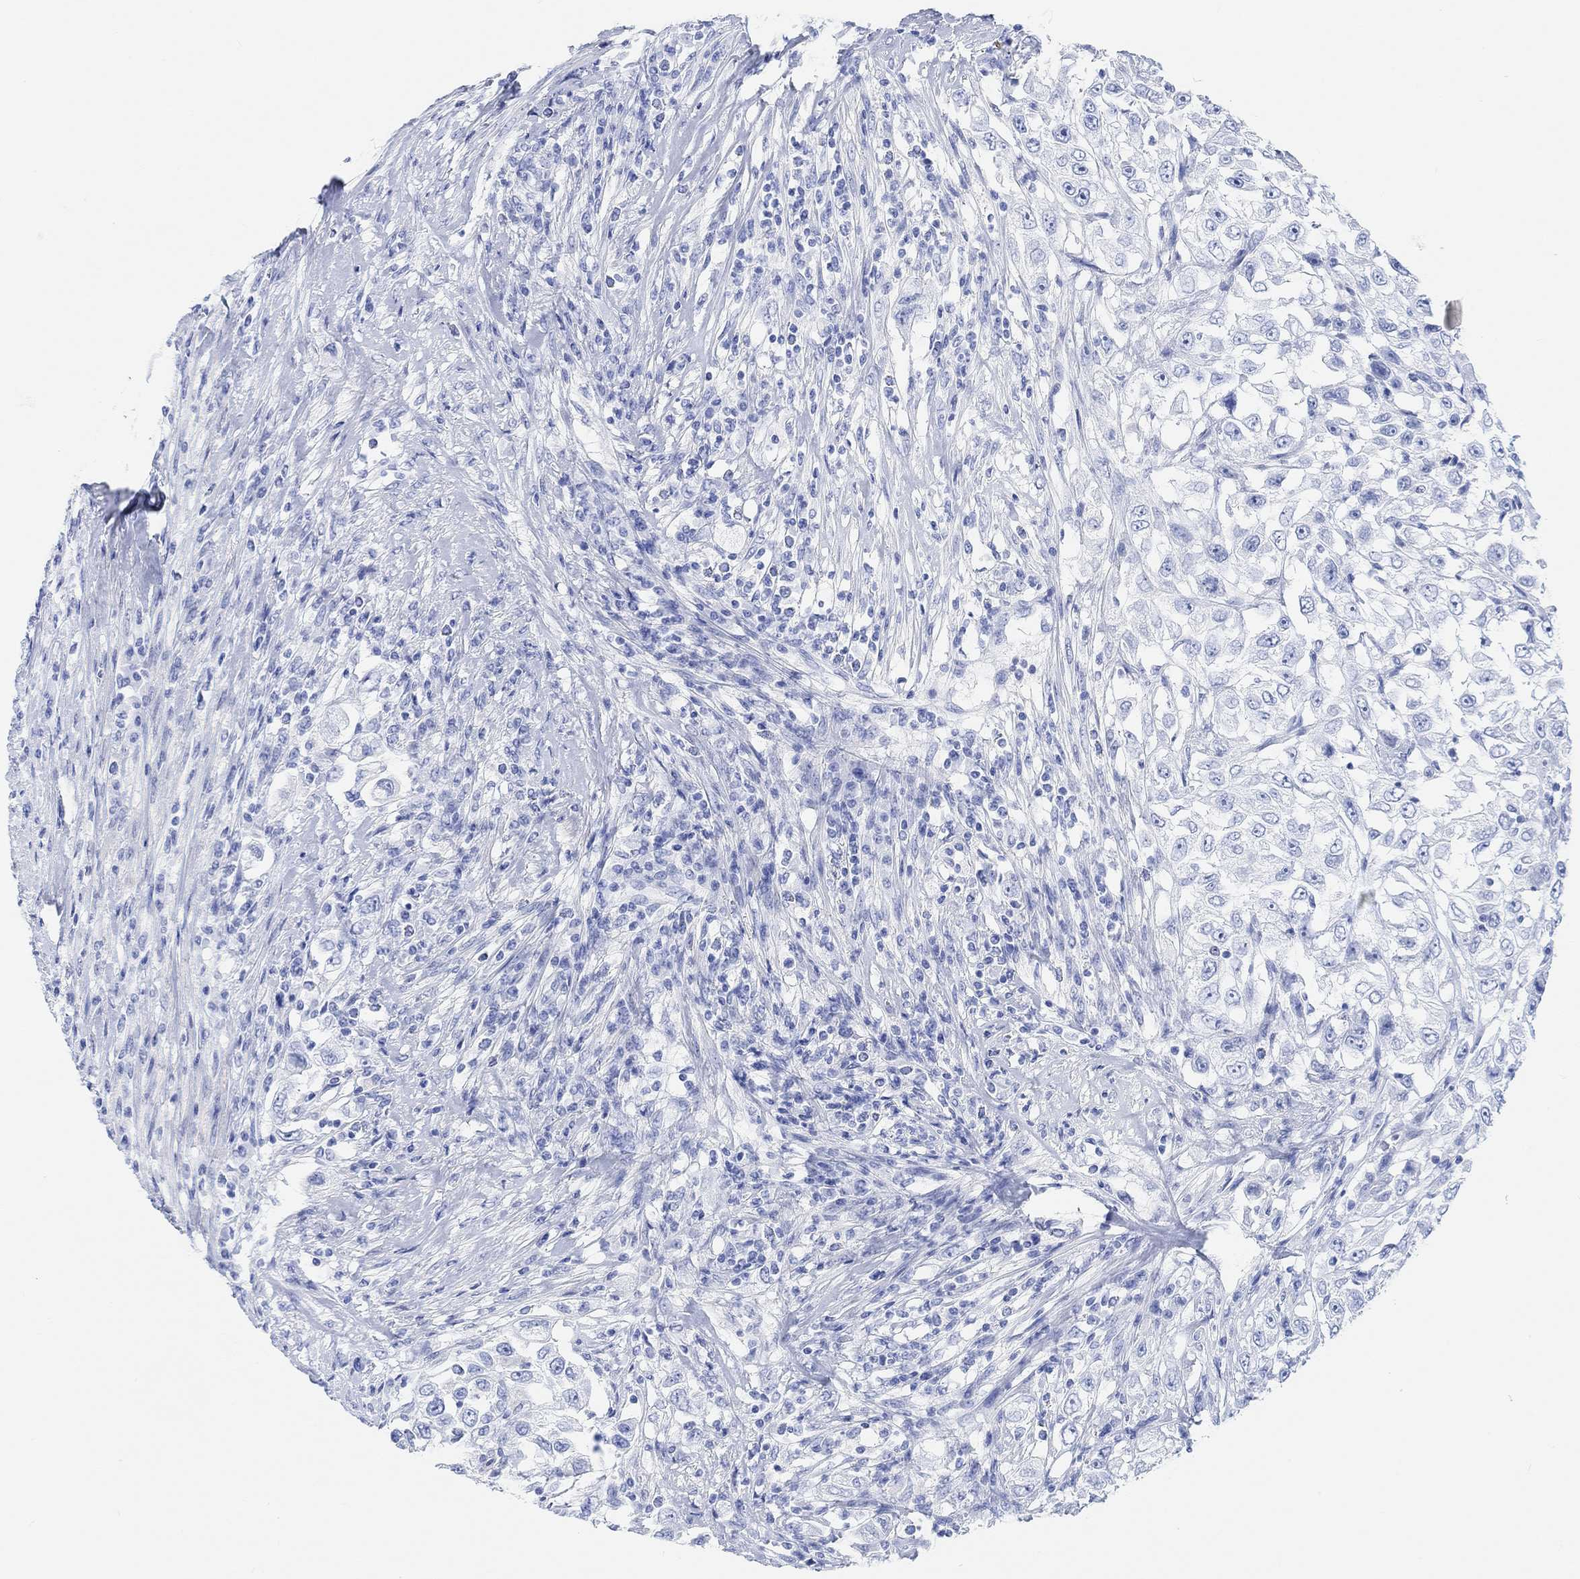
{"staining": {"intensity": "negative", "quantity": "none", "location": "none"}, "tissue": "urothelial cancer", "cell_type": "Tumor cells", "image_type": "cancer", "snomed": [{"axis": "morphology", "description": "Urothelial carcinoma, High grade"}, {"axis": "topography", "description": "Urinary bladder"}], "caption": "IHC photomicrograph of human urothelial cancer stained for a protein (brown), which shows no expression in tumor cells.", "gene": "ANKRD33", "patient": {"sex": "female", "age": 56}}